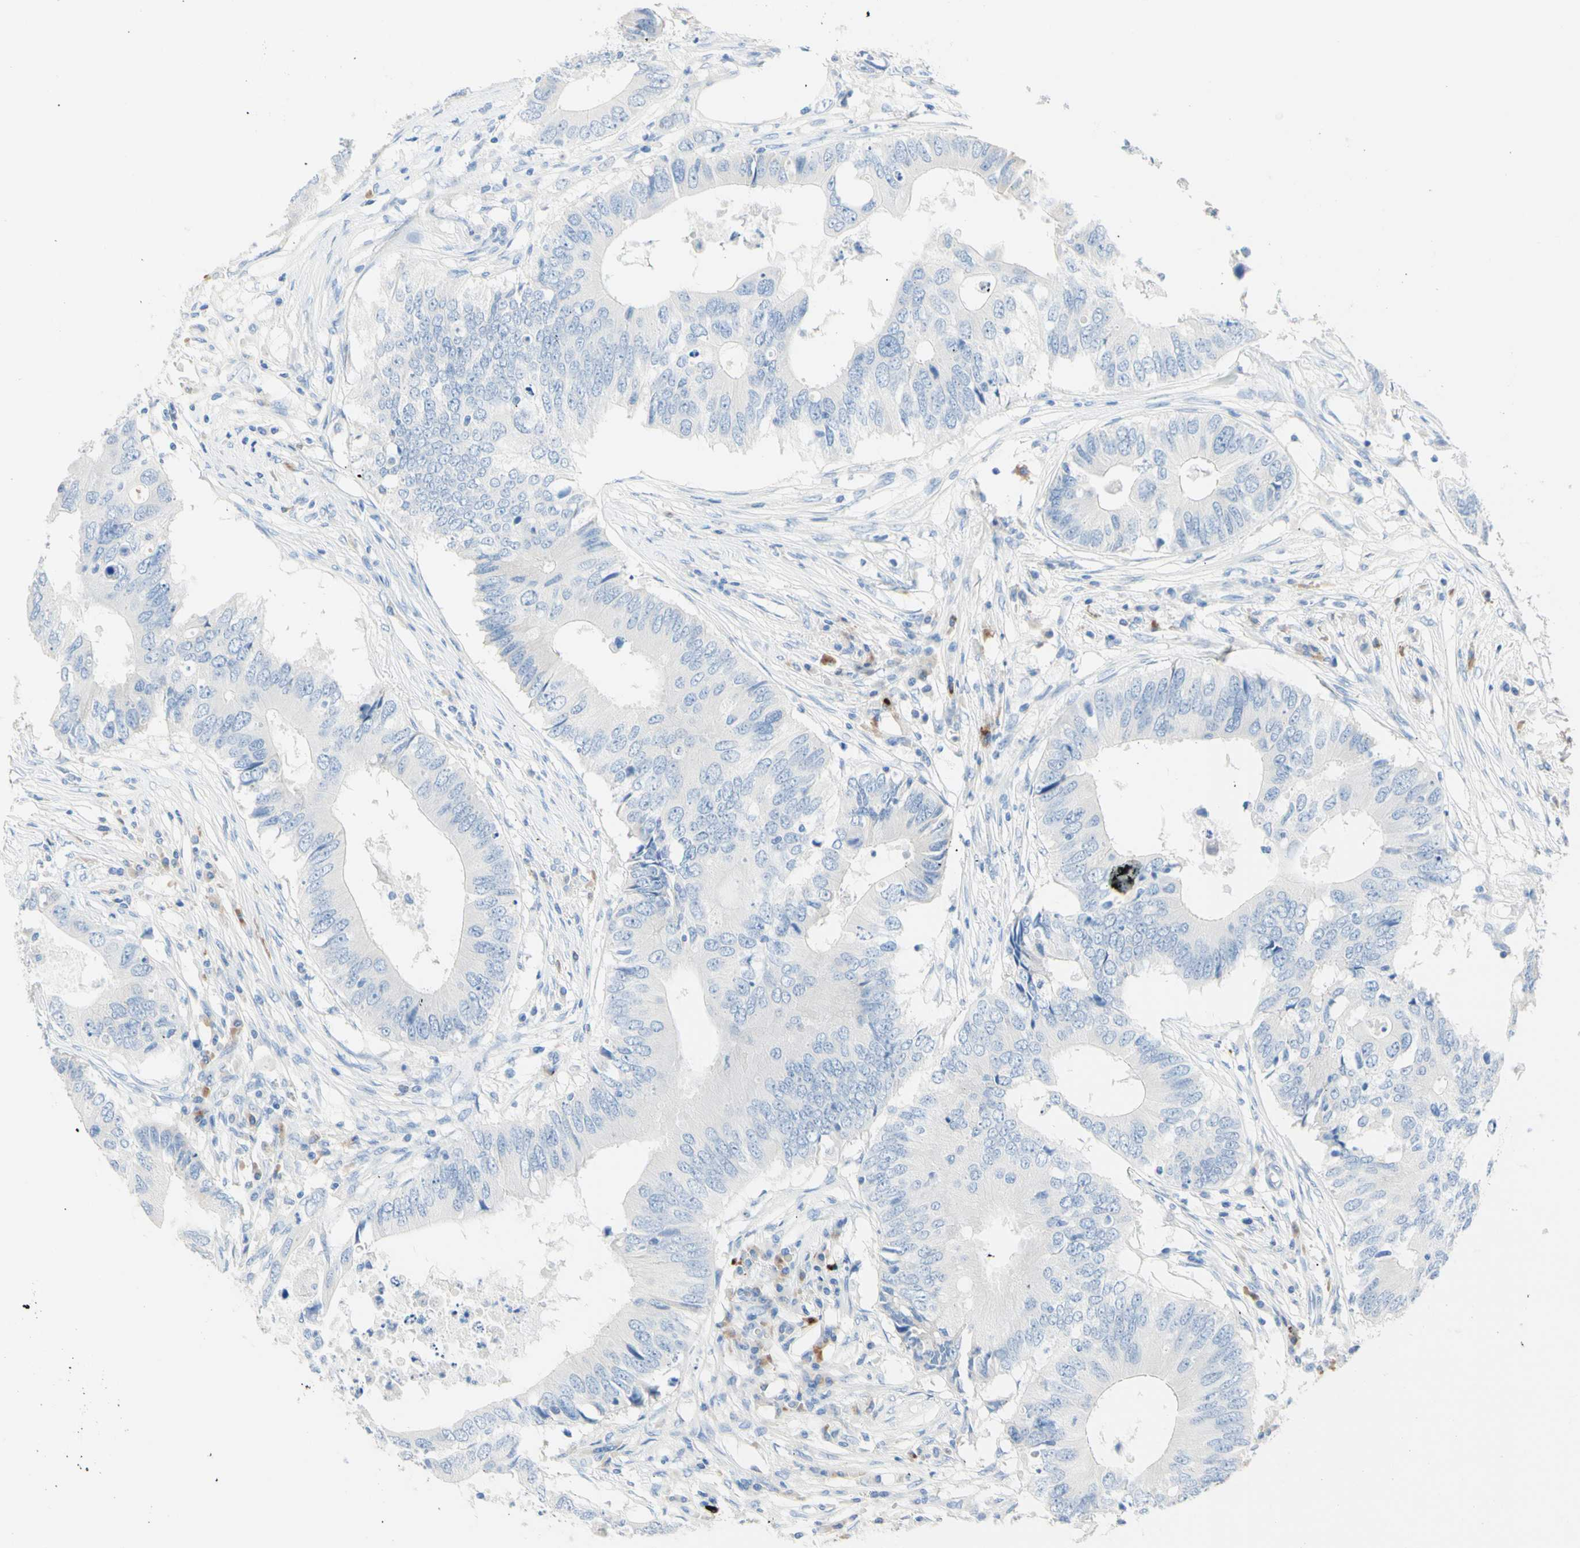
{"staining": {"intensity": "negative", "quantity": "none", "location": "none"}, "tissue": "colorectal cancer", "cell_type": "Tumor cells", "image_type": "cancer", "snomed": [{"axis": "morphology", "description": "Adenocarcinoma, NOS"}, {"axis": "topography", "description": "Colon"}], "caption": "The IHC photomicrograph has no significant staining in tumor cells of adenocarcinoma (colorectal) tissue.", "gene": "IL6ST", "patient": {"sex": "male", "age": 71}}